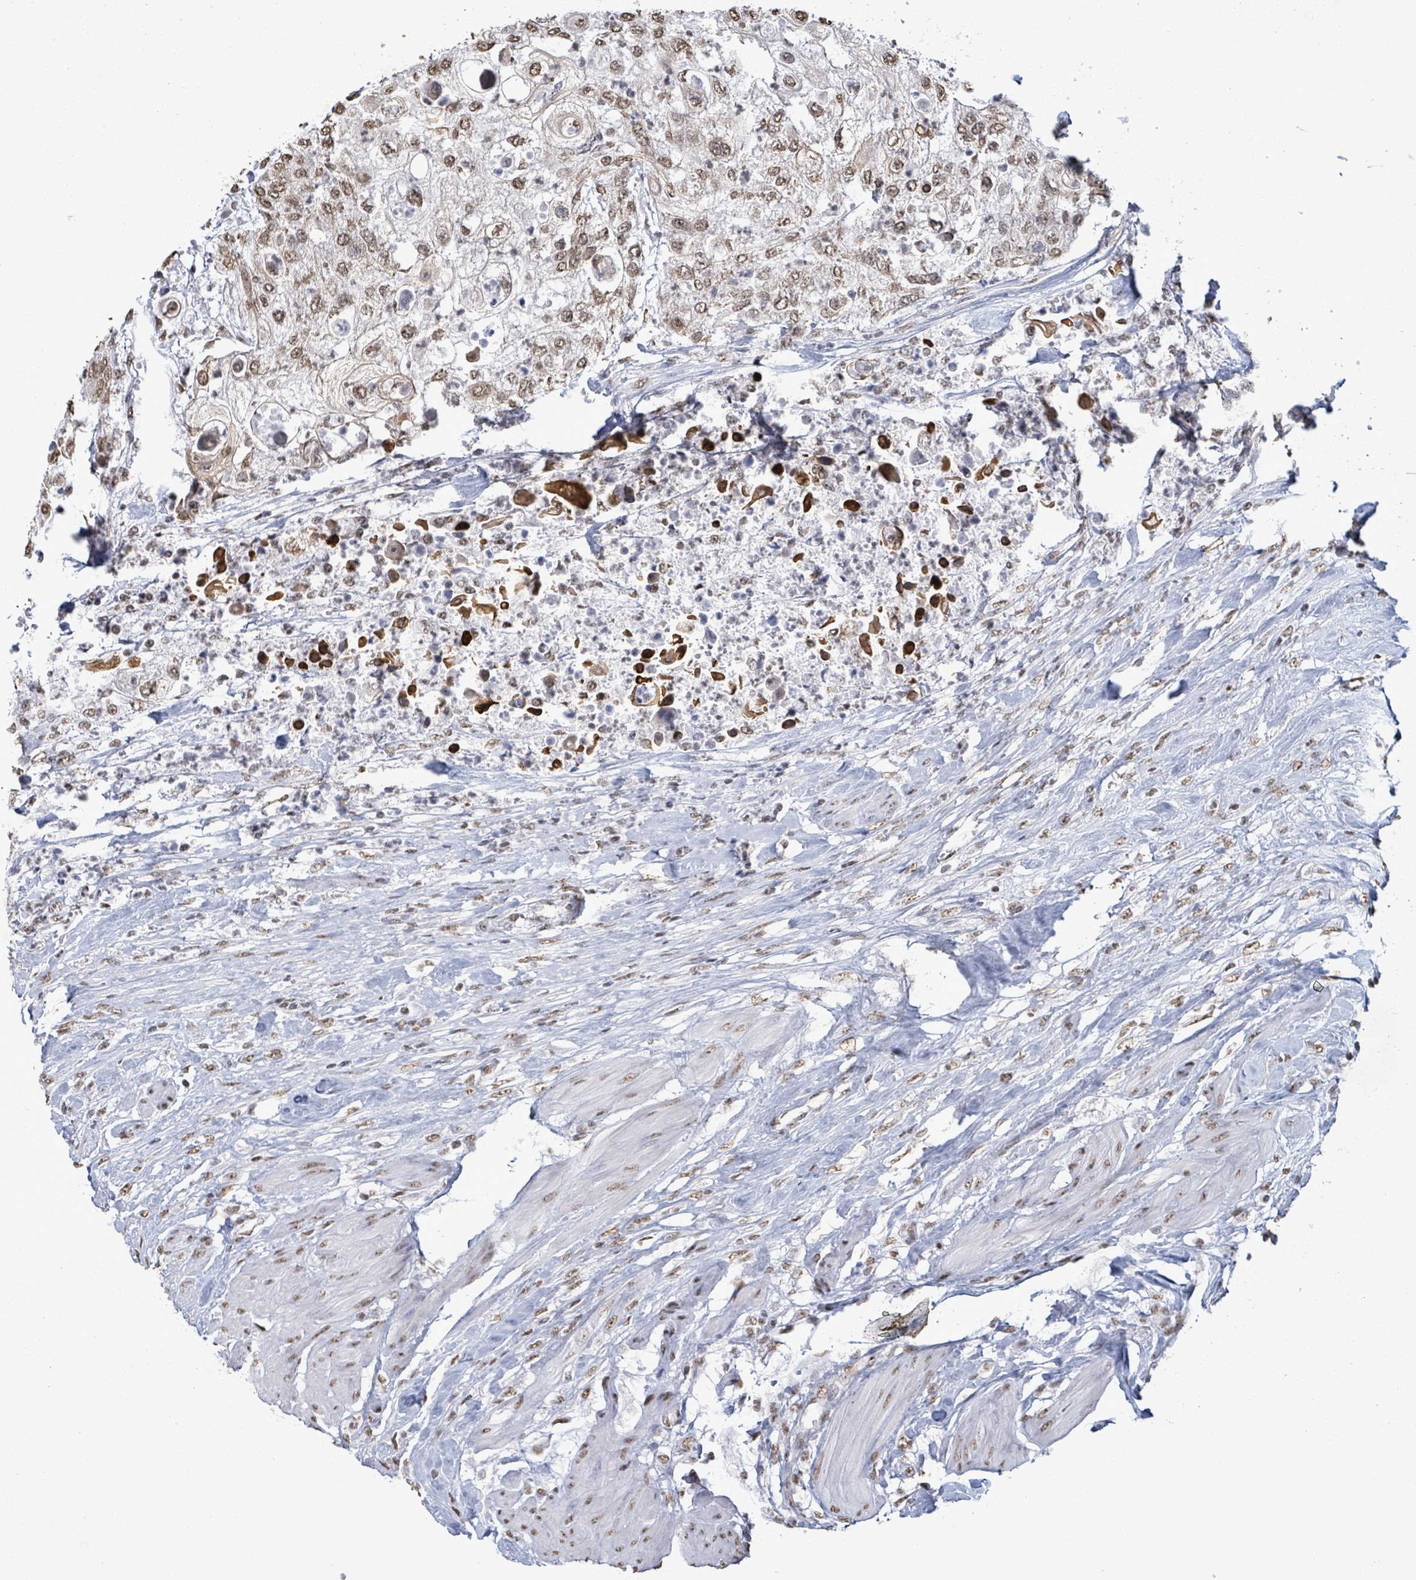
{"staining": {"intensity": "weak", "quantity": ">75%", "location": "nuclear"}, "tissue": "urothelial cancer", "cell_type": "Tumor cells", "image_type": "cancer", "snomed": [{"axis": "morphology", "description": "Urothelial carcinoma, High grade"}, {"axis": "topography", "description": "Urinary bladder"}], "caption": "This histopathology image exhibits immunohistochemistry staining of high-grade urothelial carcinoma, with low weak nuclear staining in about >75% of tumor cells.", "gene": "SAMD14", "patient": {"sex": "female", "age": 79}}